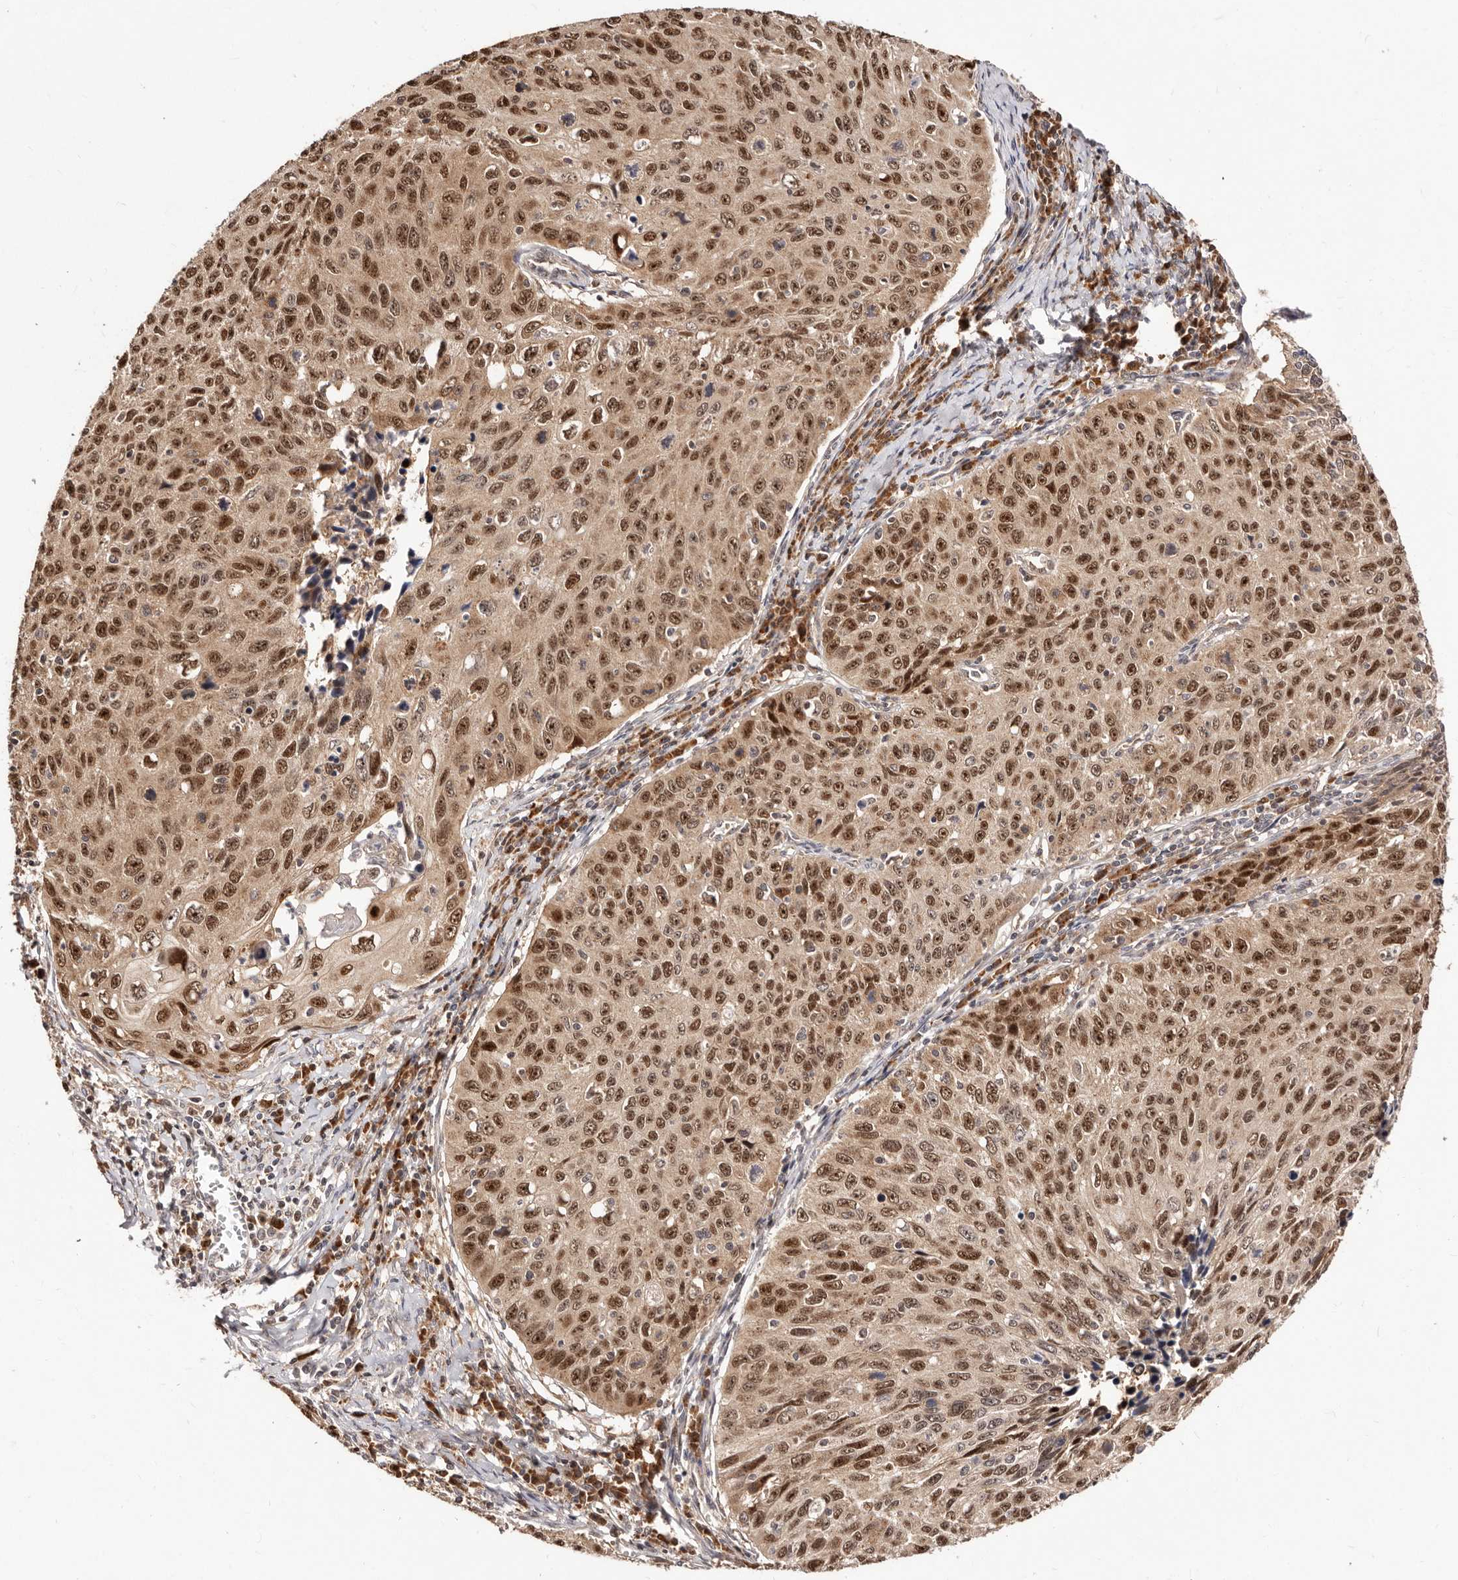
{"staining": {"intensity": "strong", "quantity": ">75%", "location": "cytoplasmic/membranous,nuclear"}, "tissue": "cervical cancer", "cell_type": "Tumor cells", "image_type": "cancer", "snomed": [{"axis": "morphology", "description": "Squamous cell carcinoma, NOS"}, {"axis": "topography", "description": "Cervix"}], "caption": "Human squamous cell carcinoma (cervical) stained with a brown dye demonstrates strong cytoplasmic/membranous and nuclear positive expression in approximately >75% of tumor cells.", "gene": "APOL6", "patient": {"sex": "female", "age": 53}}